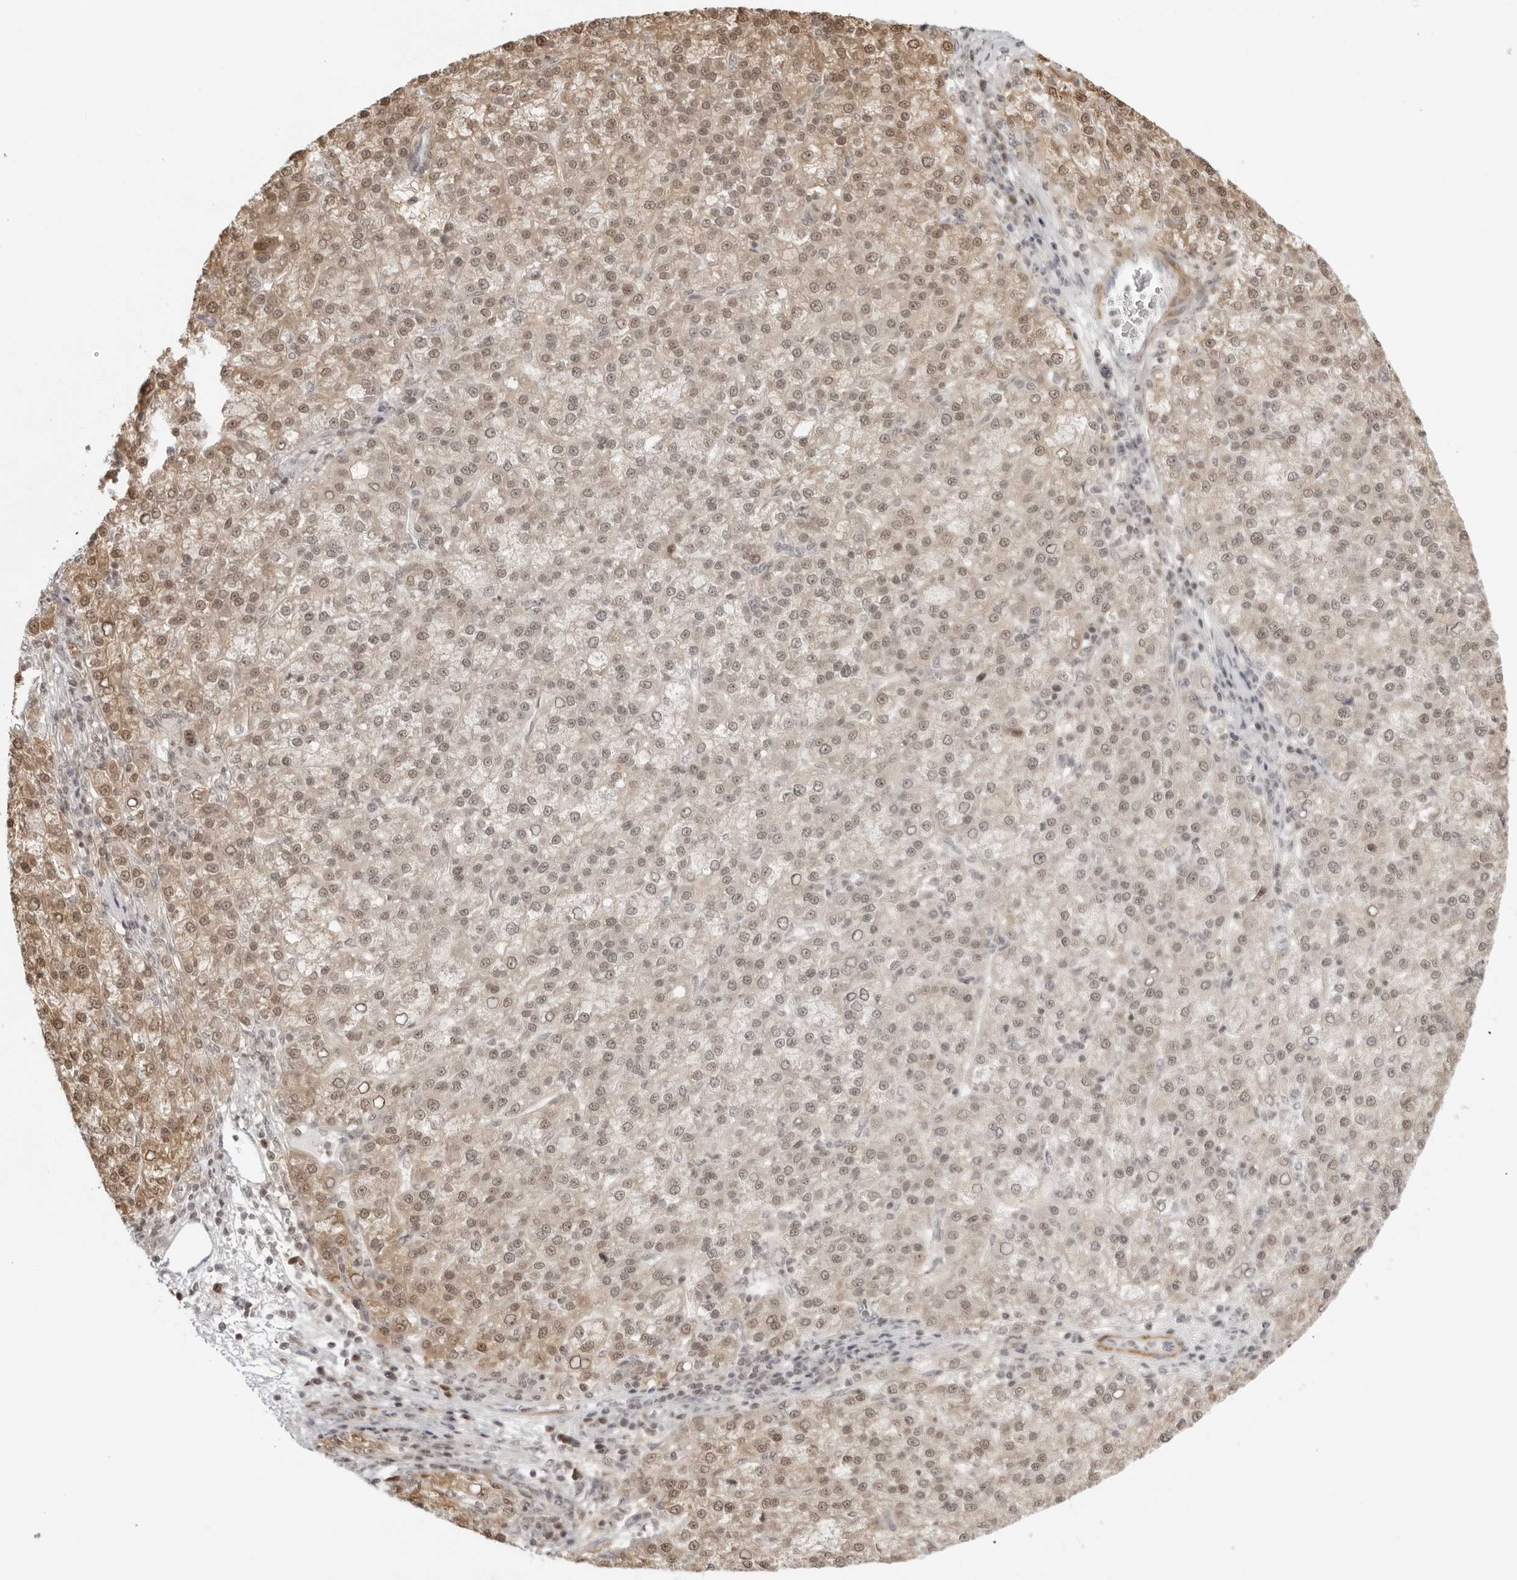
{"staining": {"intensity": "weak", "quantity": ">75%", "location": "nuclear"}, "tissue": "liver cancer", "cell_type": "Tumor cells", "image_type": "cancer", "snomed": [{"axis": "morphology", "description": "Carcinoma, Hepatocellular, NOS"}, {"axis": "topography", "description": "Liver"}], "caption": "Immunohistochemistry (IHC) of human liver hepatocellular carcinoma demonstrates low levels of weak nuclear expression in approximately >75% of tumor cells.", "gene": "RNF146", "patient": {"sex": "female", "age": 58}}